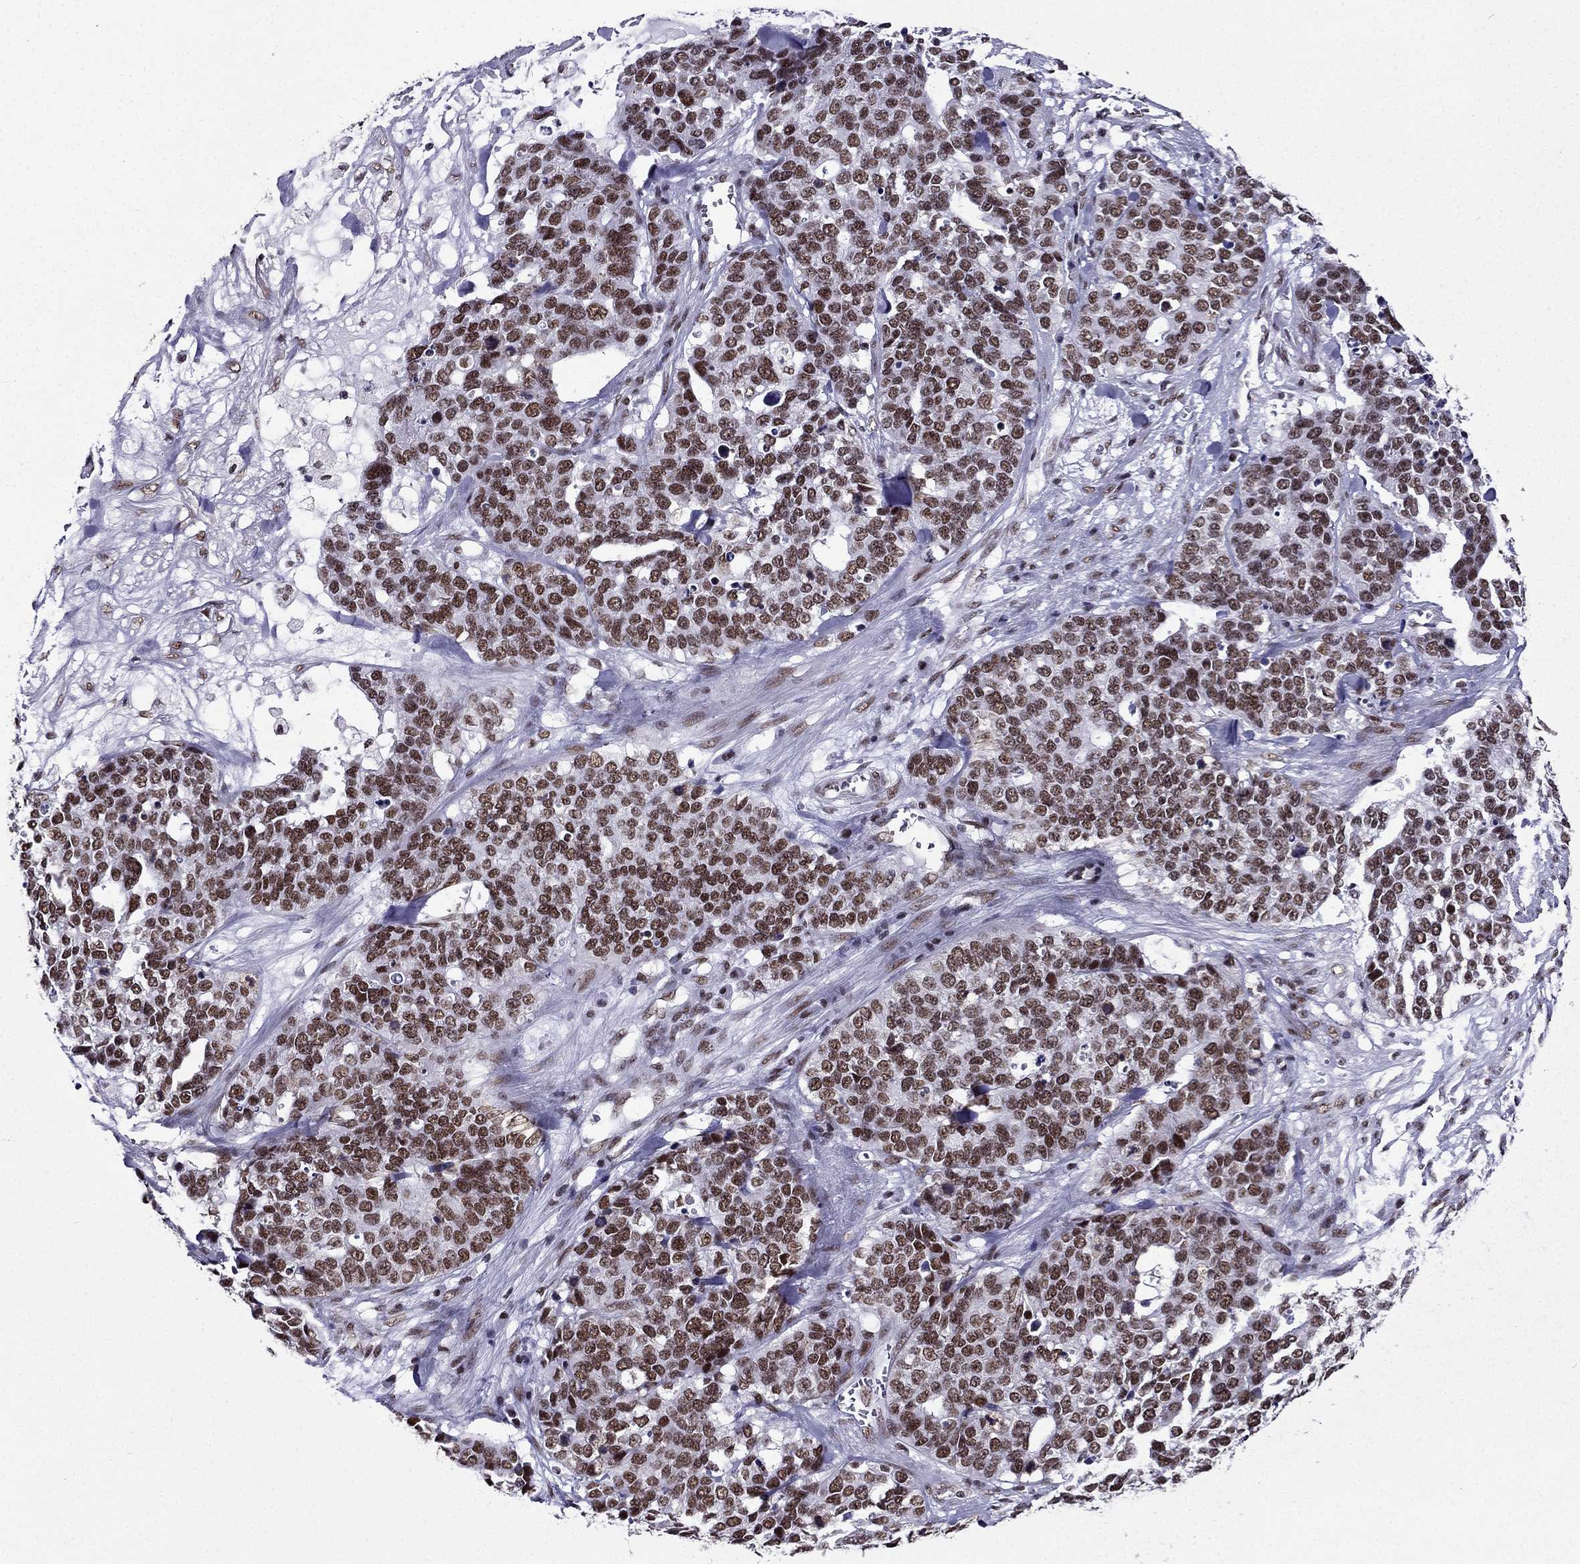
{"staining": {"intensity": "moderate", "quantity": ">75%", "location": "nuclear"}, "tissue": "ovarian cancer", "cell_type": "Tumor cells", "image_type": "cancer", "snomed": [{"axis": "morphology", "description": "Carcinoma, endometroid"}, {"axis": "topography", "description": "Ovary"}], "caption": "High-magnification brightfield microscopy of ovarian cancer (endometroid carcinoma) stained with DAB (brown) and counterstained with hematoxylin (blue). tumor cells exhibit moderate nuclear staining is appreciated in approximately>75% of cells.", "gene": "ZNF420", "patient": {"sex": "female", "age": 65}}